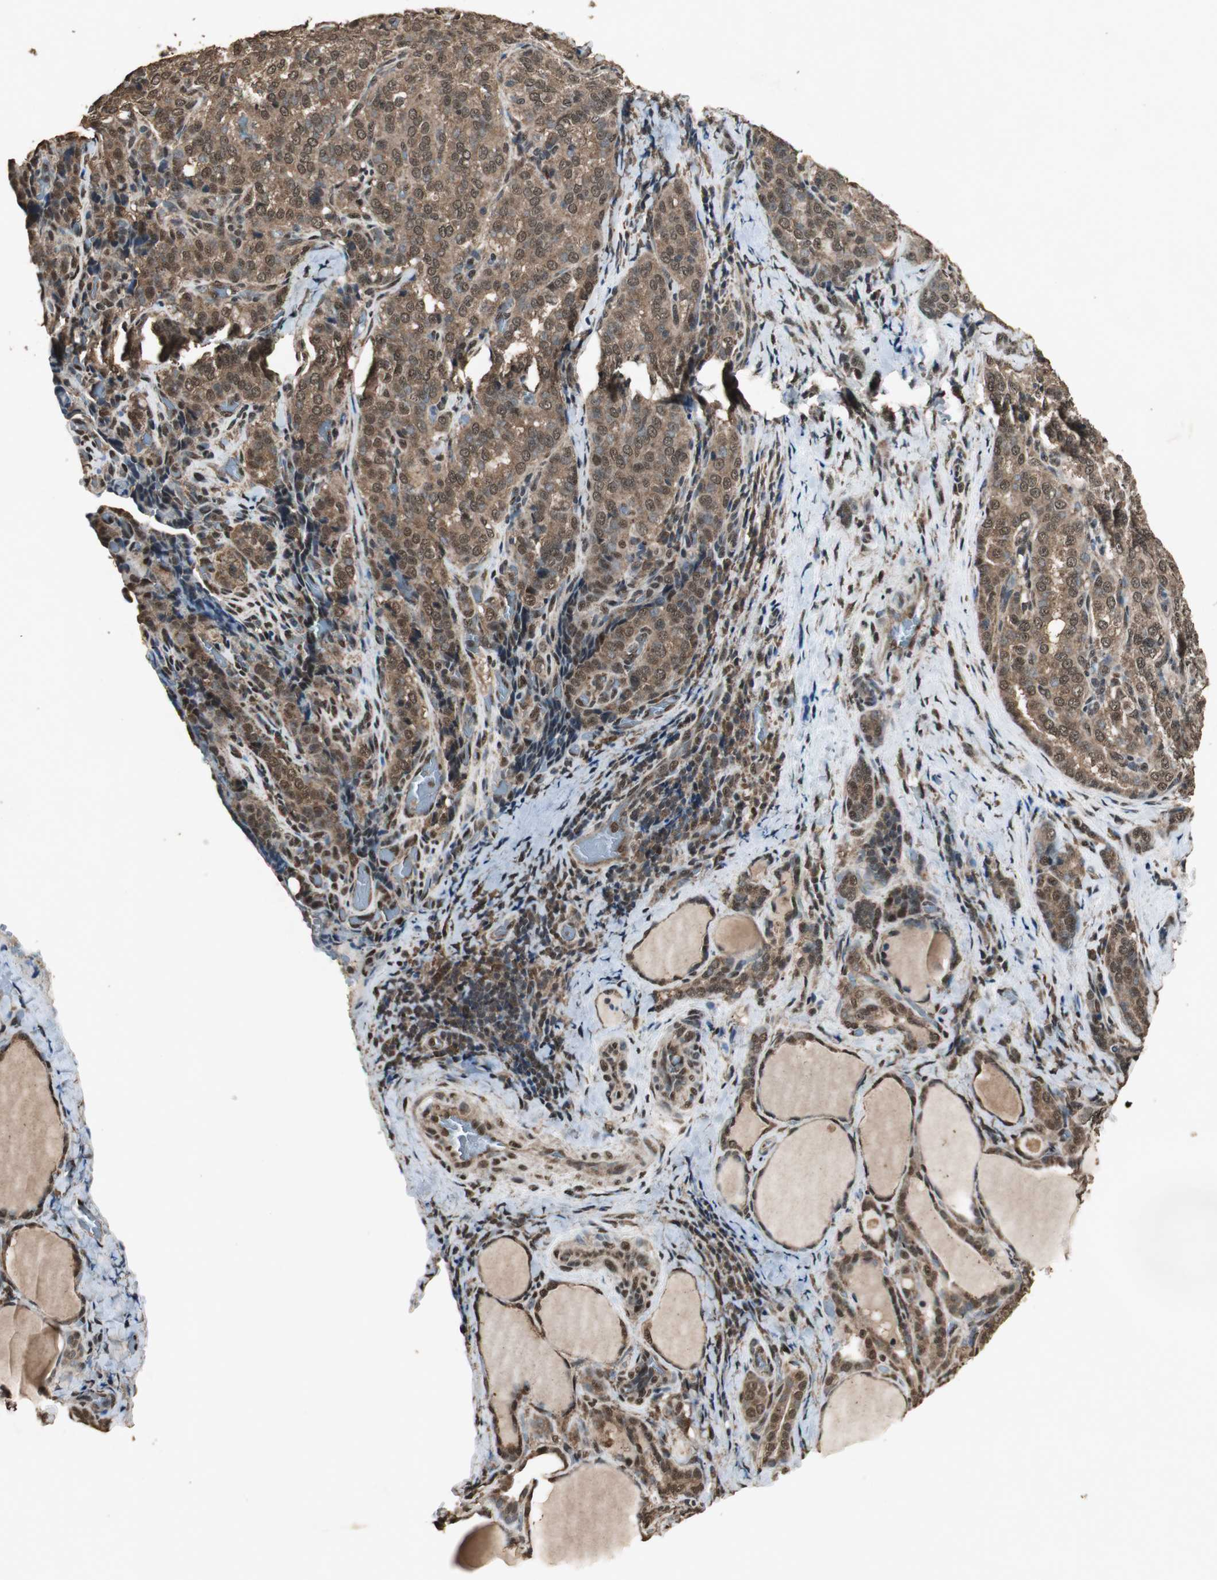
{"staining": {"intensity": "strong", "quantity": ">75%", "location": "cytoplasmic/membranous,nuclear"}, "tissue": "thyroid cancer", "cell_type": "Tumor cells", "image_type": "cancer", "snomed": [{"axis": "morphology", "description": "Papillary adenocarcinoma, NOS"}, {"axis": "topography", "description": "Thyroid gland"}], "caption": "Protein expression analysis of human papillary adenocarcinoma (thyroid) reveals strong cytoplasmic/membranous and nuclear expression in approximately >75% of tumor cells.", "gene": "PPP1R13B", "patient": {"sex": "female", "age": 30}}